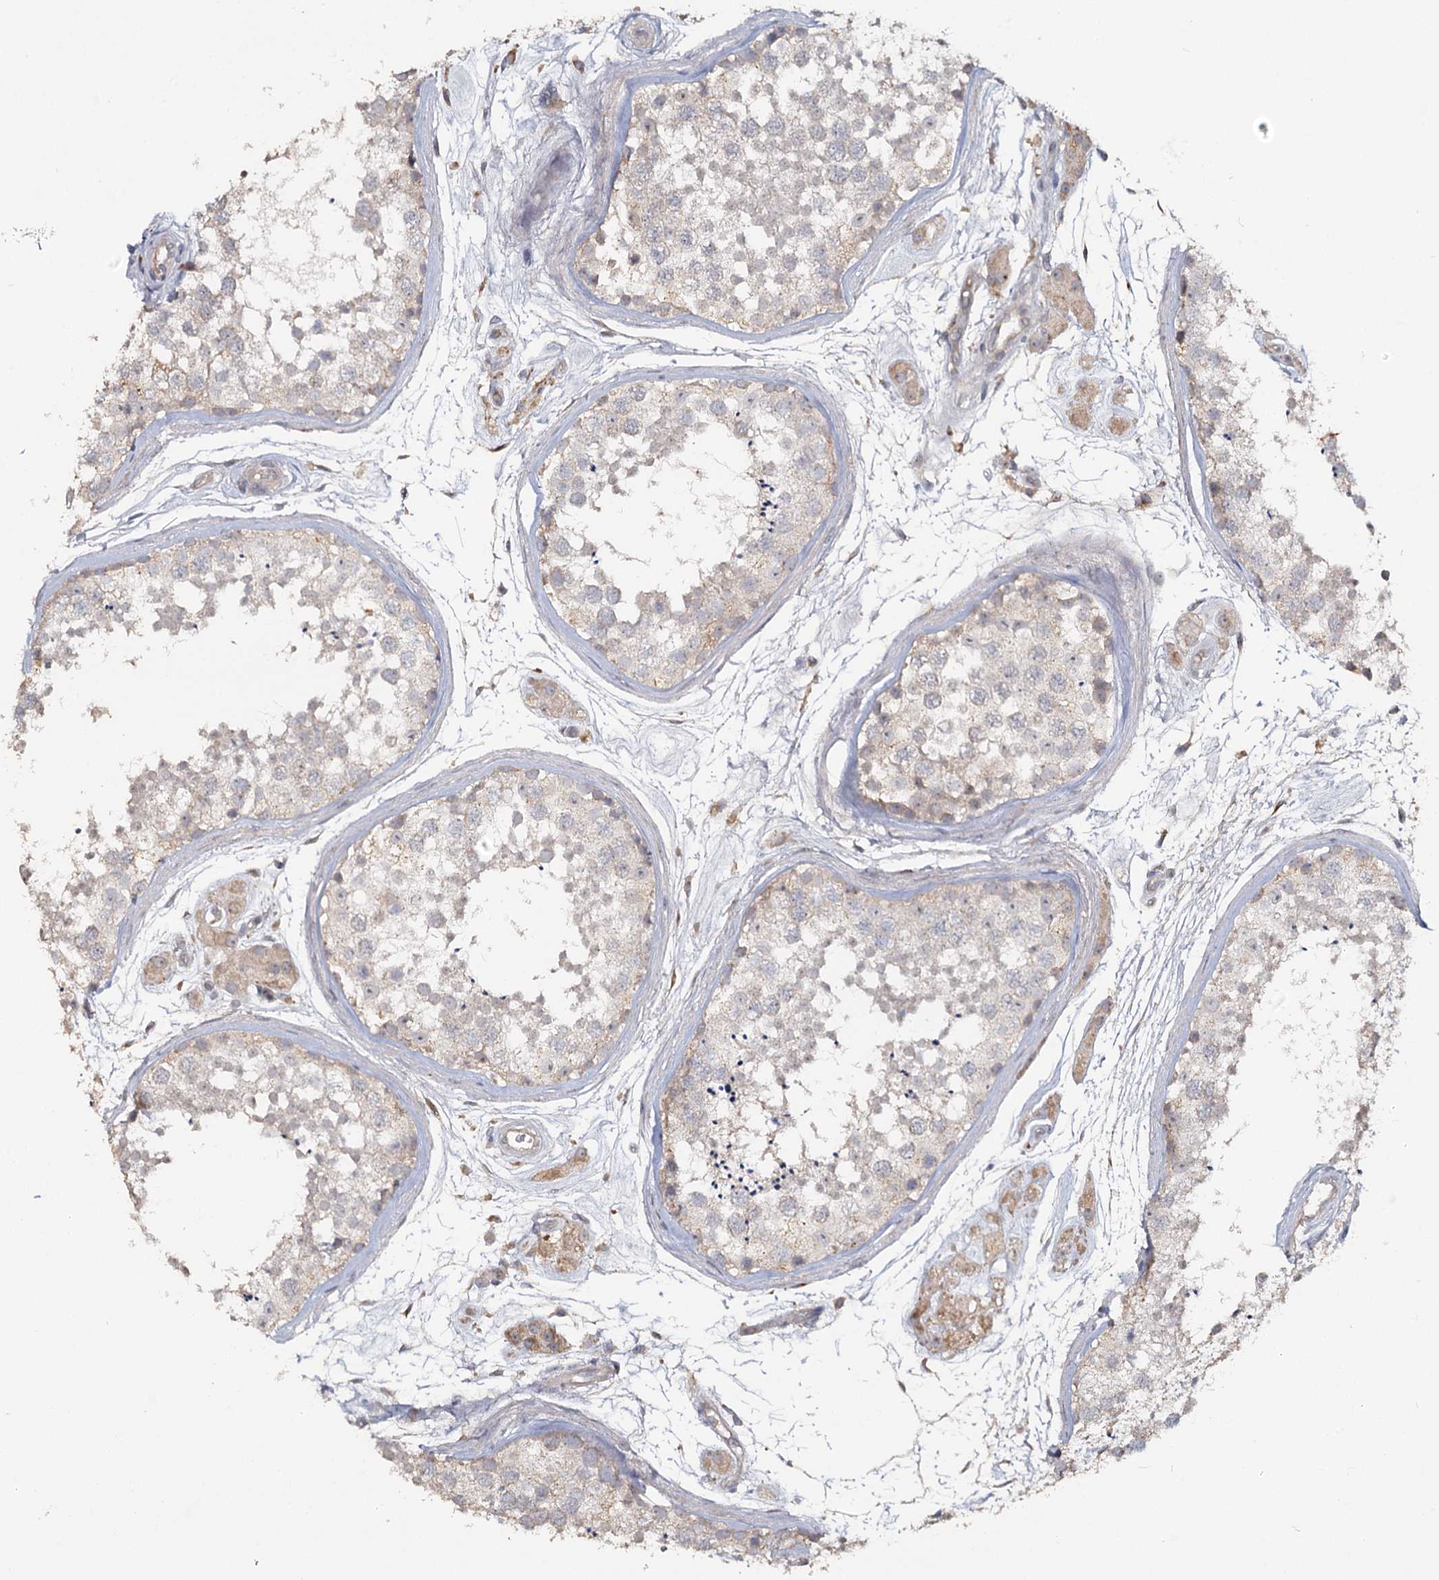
{"staining": {"intensity": "negative", "quantity": "none", "location": "none"}, "tissue": "testis", "cell_type": "Cells in seminiferous ducts", "image_type": "normal", "snomed": [{"axis": "morphology", "description": "Normal tissue, NOS"}, {"axis": "topography", "description": "Testis"}], "caption": "There is no significant expression in cells in seminiferous ducts of testis. (DAB immunohistochemistry with hematoxylin counter stain).", "gene": "ANGPTL5", "patient": {"sex": "male", "age": 56}}